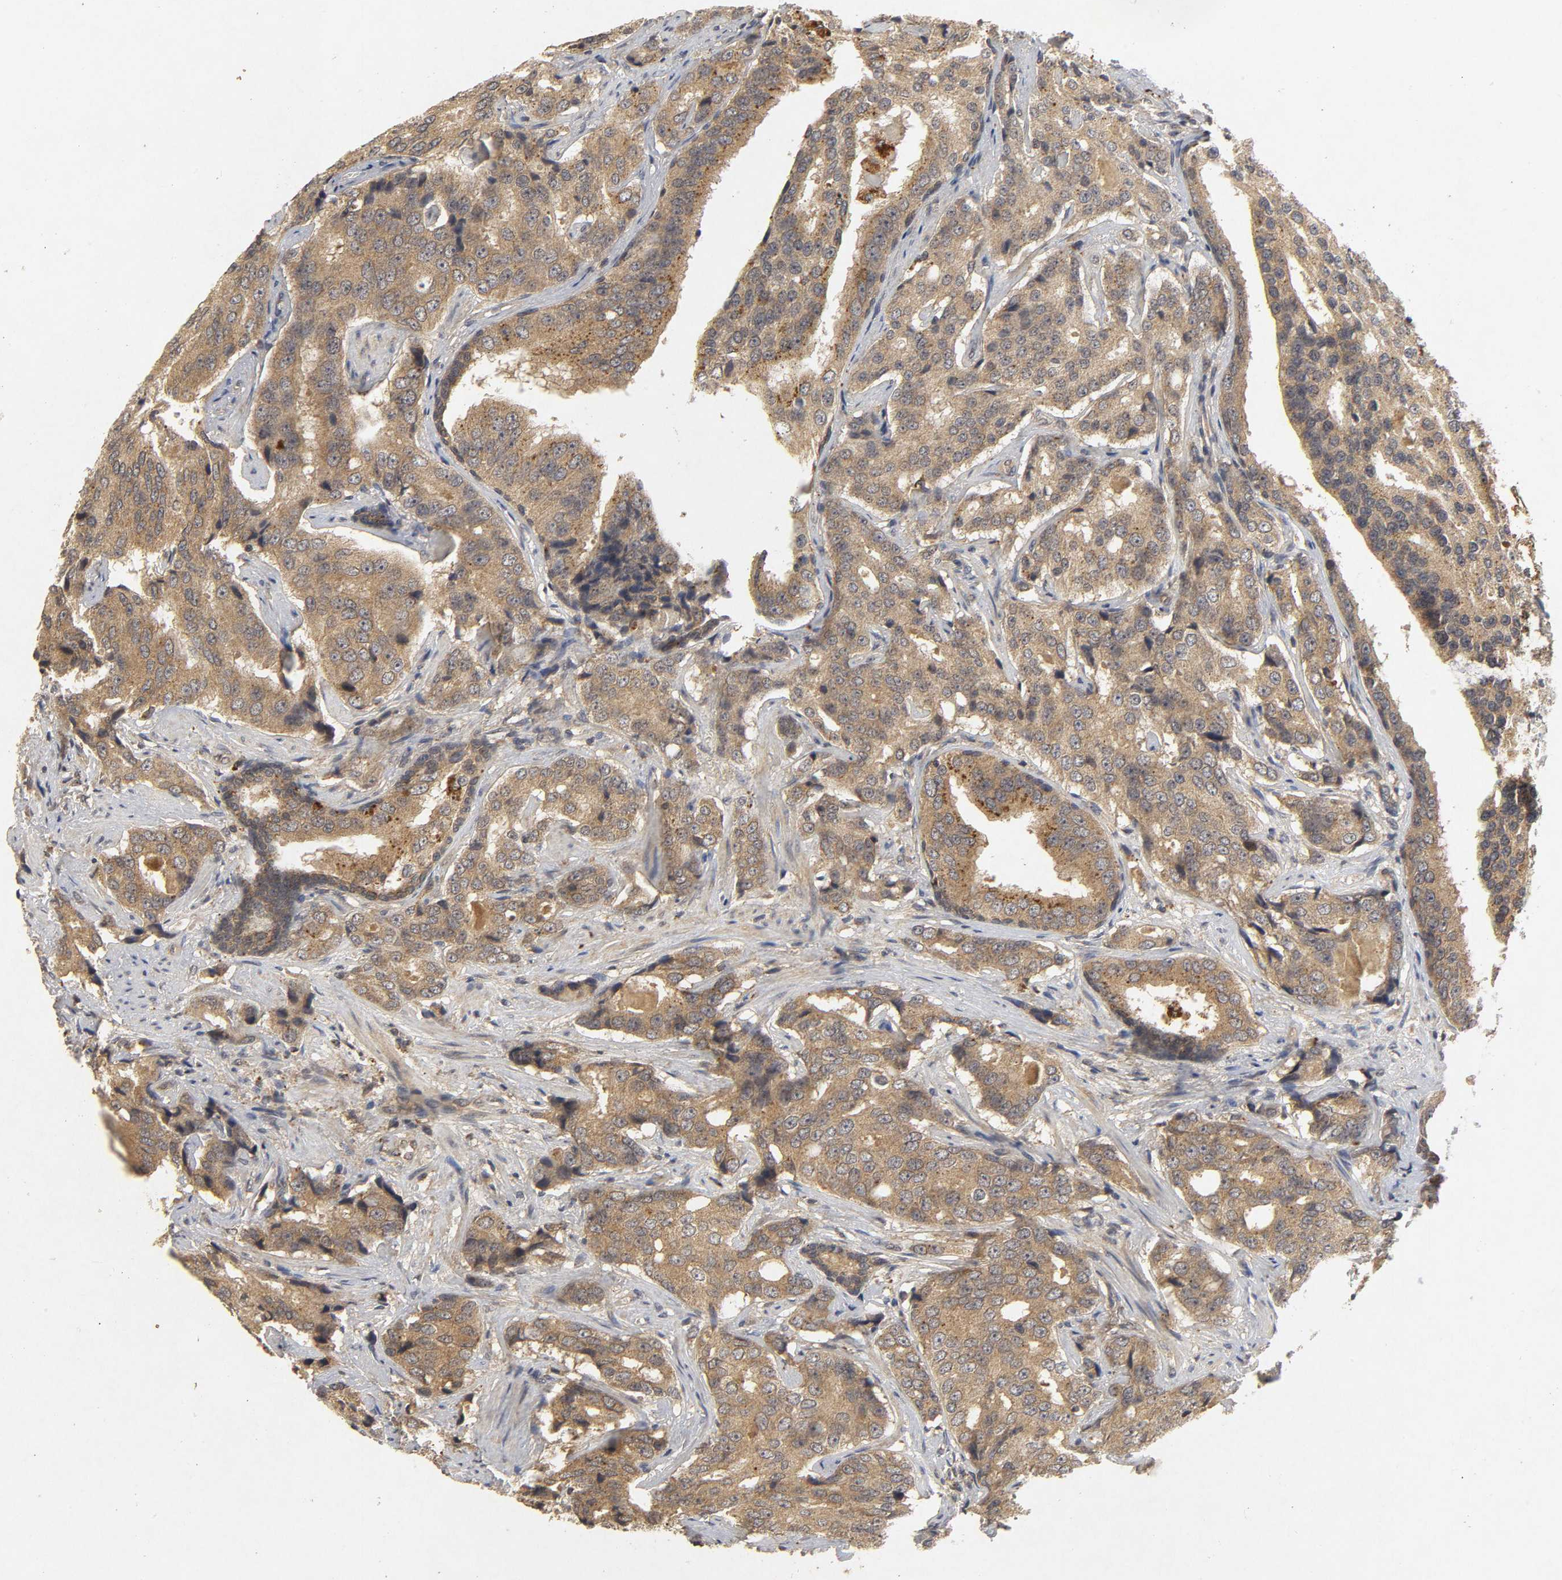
{"staining": {"intensity": "moderate", "quantity": ">75%", "location": "cytoplasmic/membranous"}, "tissue": "prostate cancer", "cell_type": "Tumor cells", "image_type": "cancer", "snomed": [{"axis": "morphology", "description": "Adenocarcinoma, High grade"}, {"axis": "topography", "description": "Prostate"}], "caption": "Moderate cytoplasmic/membranous staining is appreciated in about >75% of tumor cells in adenocarcinoma (high-grade) (prostate). The protein of interest is stained brown, and the nuclei are stained in blue (DAB (3,3'-diaminobenzidine) IHC with brightfield microscopy, high magnification).", "gene": "TRAF6", "patient": {"sex": "male", "age": 58}}